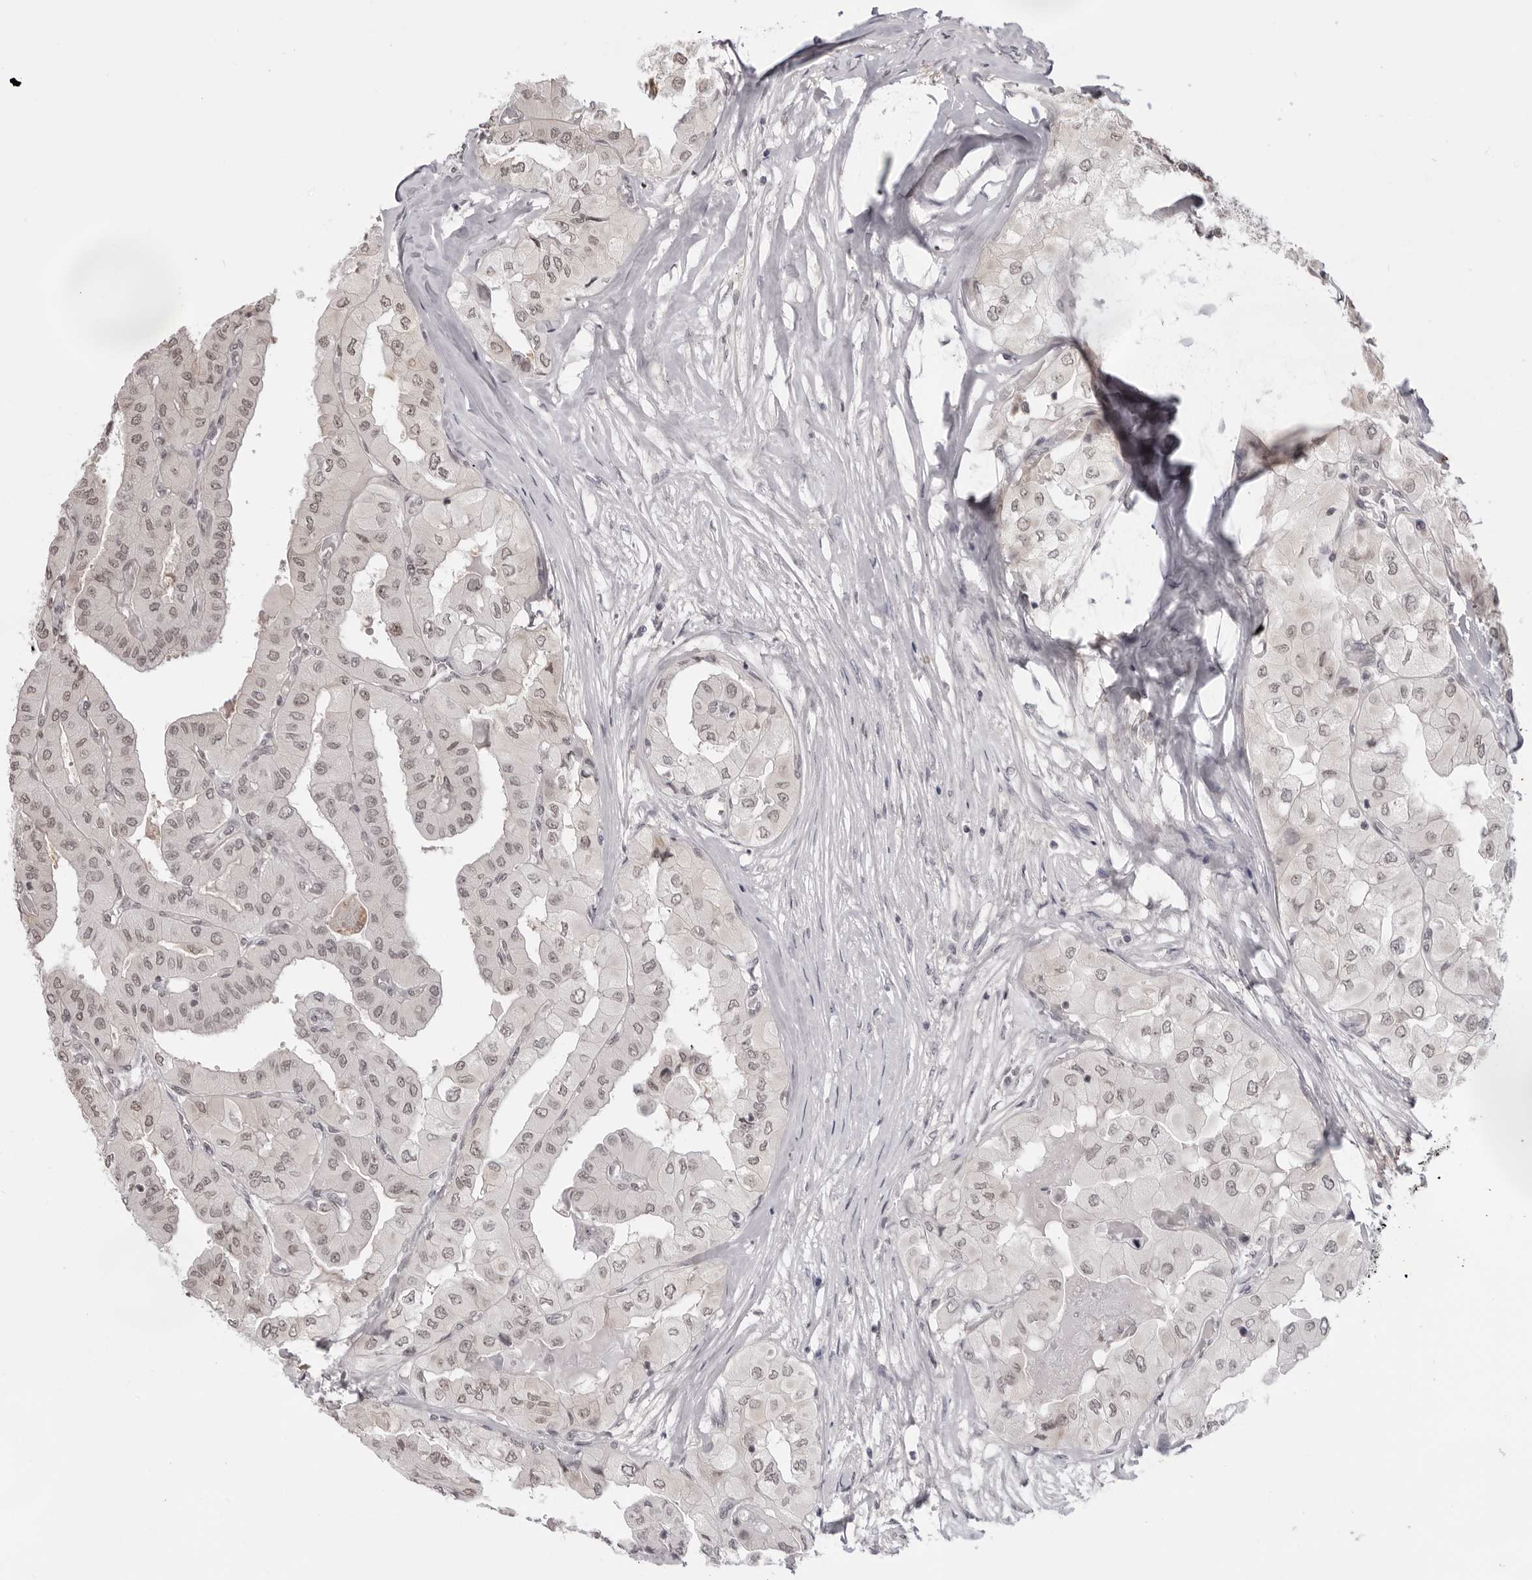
{"staining": {"intensity": "weak", "quantity": "25%-75%", "location": "nuclear"}, "tissue": "thyroid cancer", "cell_type": "Tumor cells", "image_type": "cancer", "snomed": [{"axis": "morphology", "description": "Papillary adenocarcinoma, NOS"}, {"axis": "topography", "description": "Thyroid gland"}], "caption": "High-magnification brightfield microscopy of papillary adenocarcinoma (thyroid) stained with DAB (3,3'-diaminobenzidine) (brown) and counterstained with hematoxylin (blue). tumor cells exhibit weak nuclear staining is seen in about25%-75% of cells. The staining is performed using DAB brown chromogen to label protein expression. The nuclei are counter-stained blue using hematoxylin.", "gene": "SRGAP2", "patient": {"sex": "female", "age": 59}}